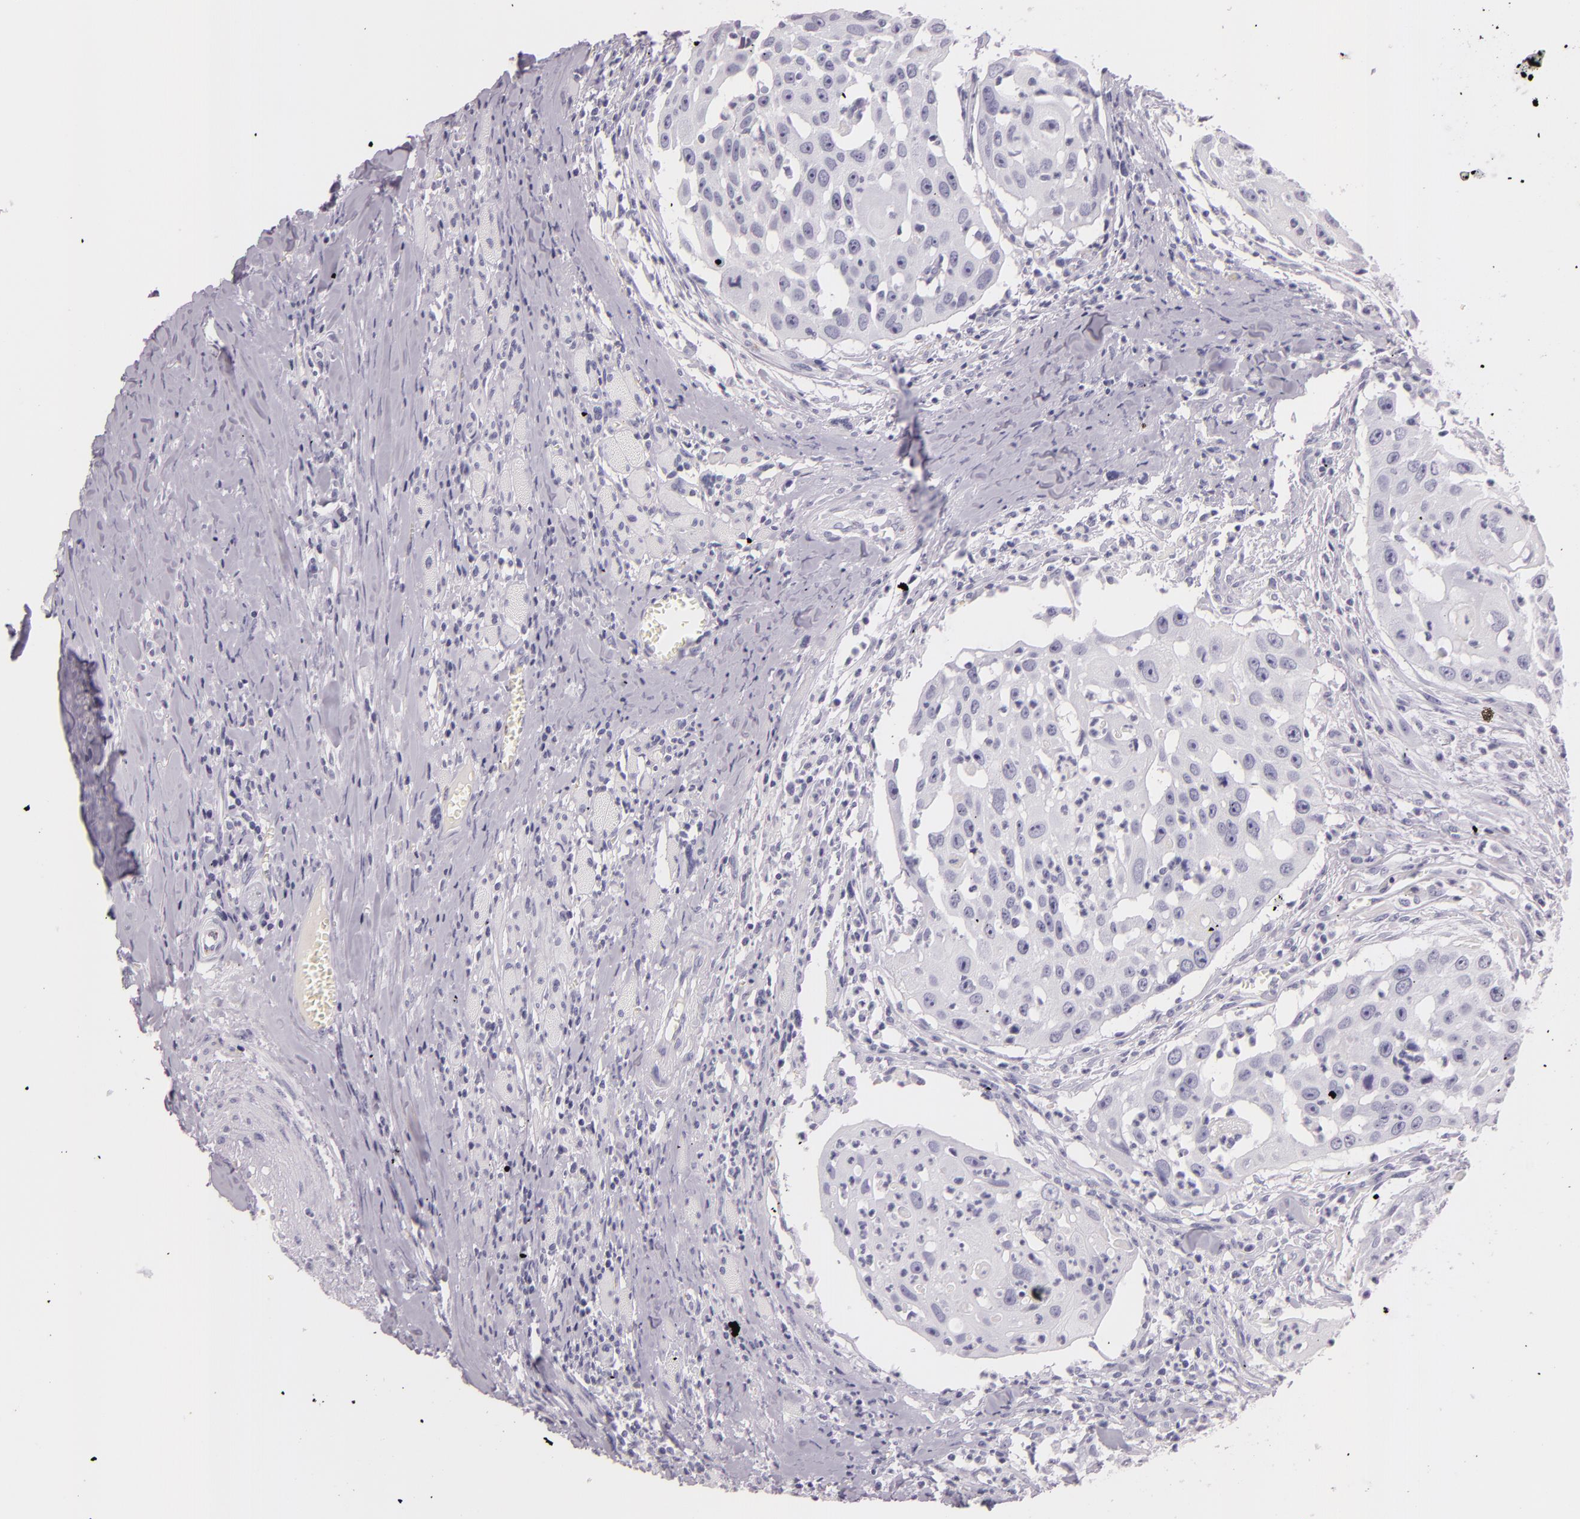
{"staining": {"intensity": "negative", "quantity": "none", "location": "none"}, "tissue": "head and neck cancer", "cell_type": "Tumor cells", "image_type": "cancer", "snomed": [{"axis": "morphology", "description": "Squamous cell carcinoma, NOS"}, {"axis": "topography", "description": "Head-Neck"}], "caption": "IHC histopathology image of human squamous cell carcinoma (head and neck) stained for a protein (brown), which demonstrates no staining in tumor cells.", "gene": "DLG4", "patient": {"sex": "male", "age": 64}}